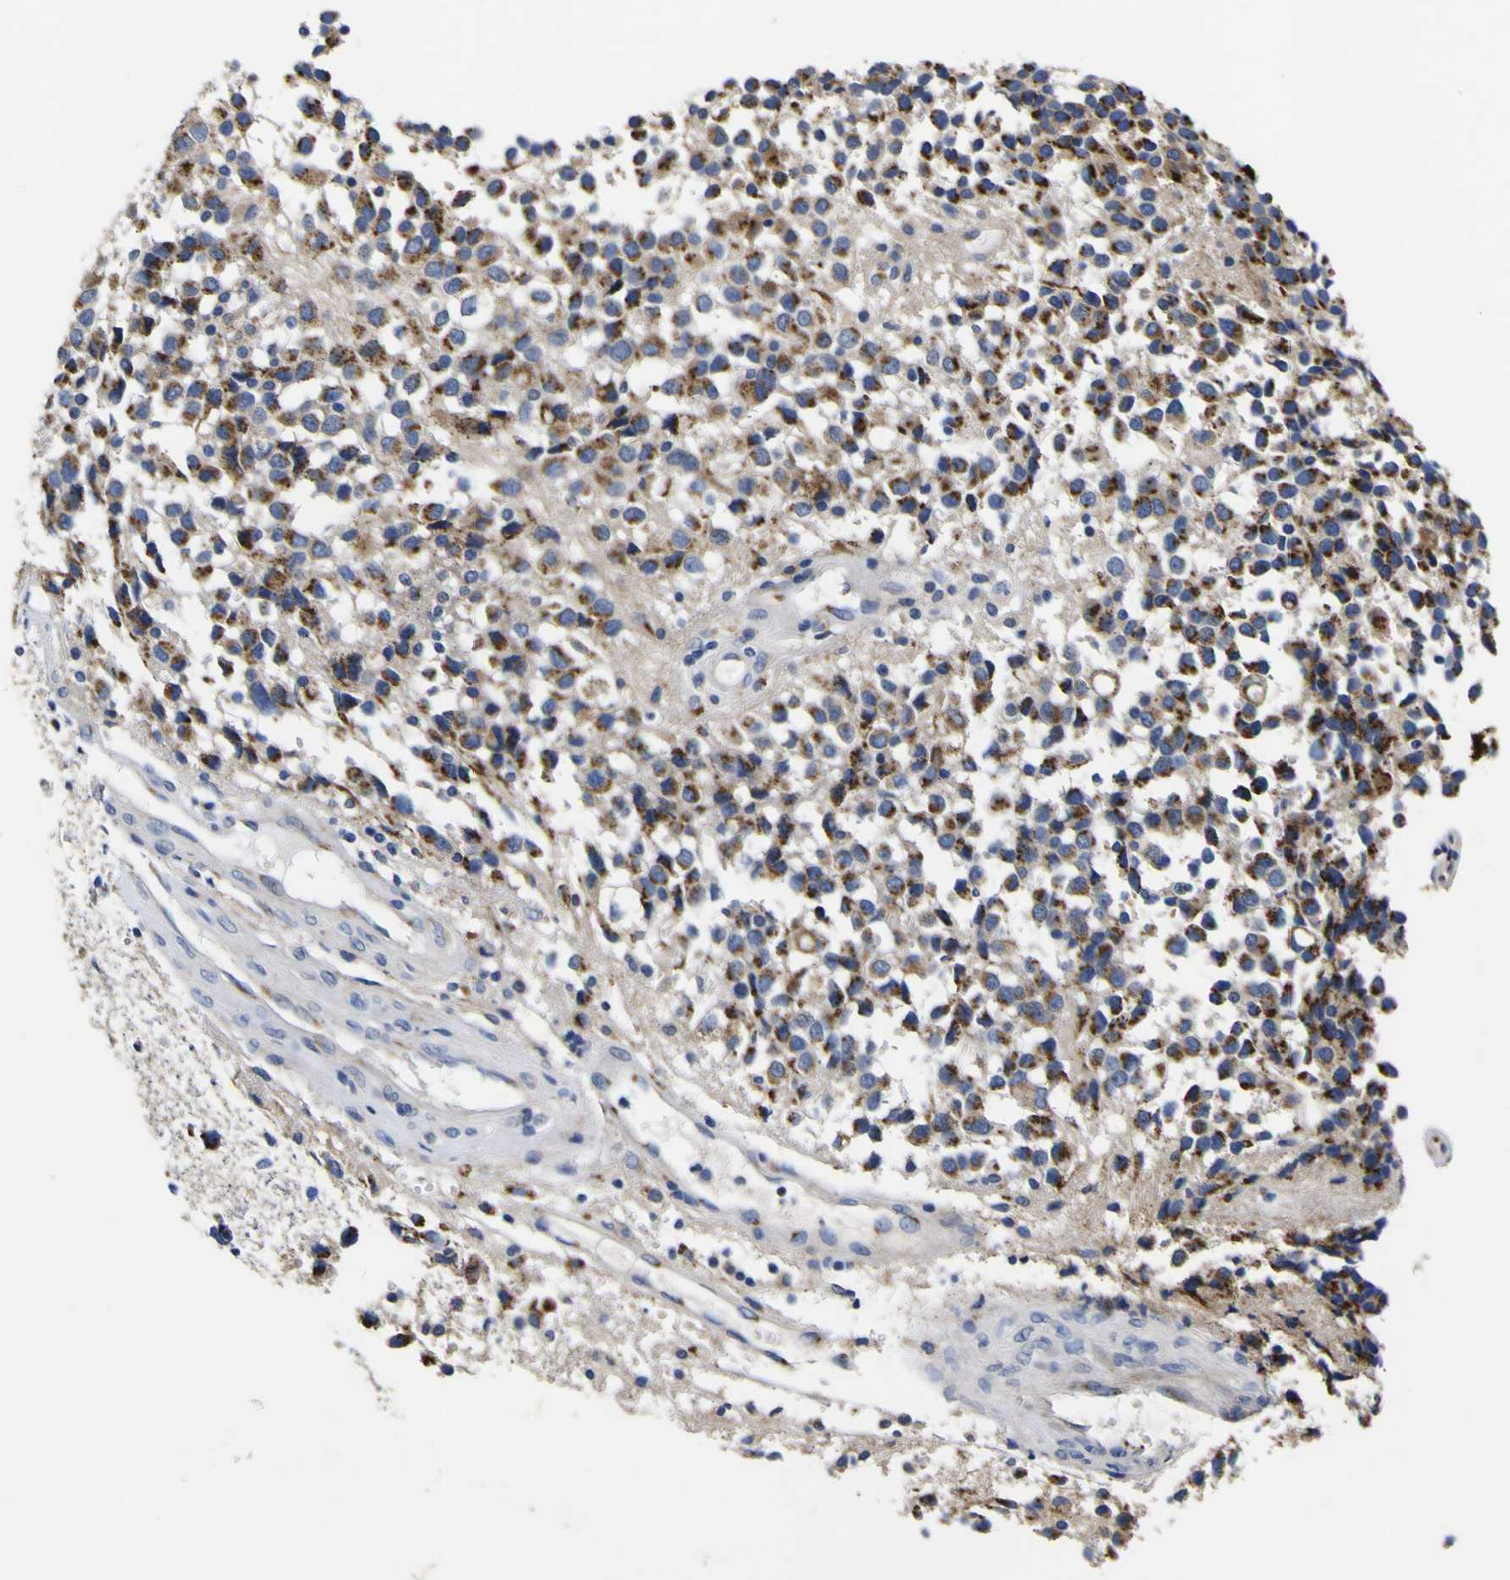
{"staining": {"intensity": "strong", "quantity": ">75%", "location": "cytoplasmic/membranous"}, "tissue": "glioma", "cell_type": "Tumor cells", "image_type": "cancer", "snomed": [{"axis": "morphology", "description": "Glioma, malignant, High grade"}, {"axis": "topography", "description": "Brain"}], "caption": "Immunohistochemical staining of human glioma demonstrates high levels of strong cytoplasmic/membranous staining in about >75% of tumor cells.", "gene": "COA1", "patient": {"sex": "male", "age": 32}}